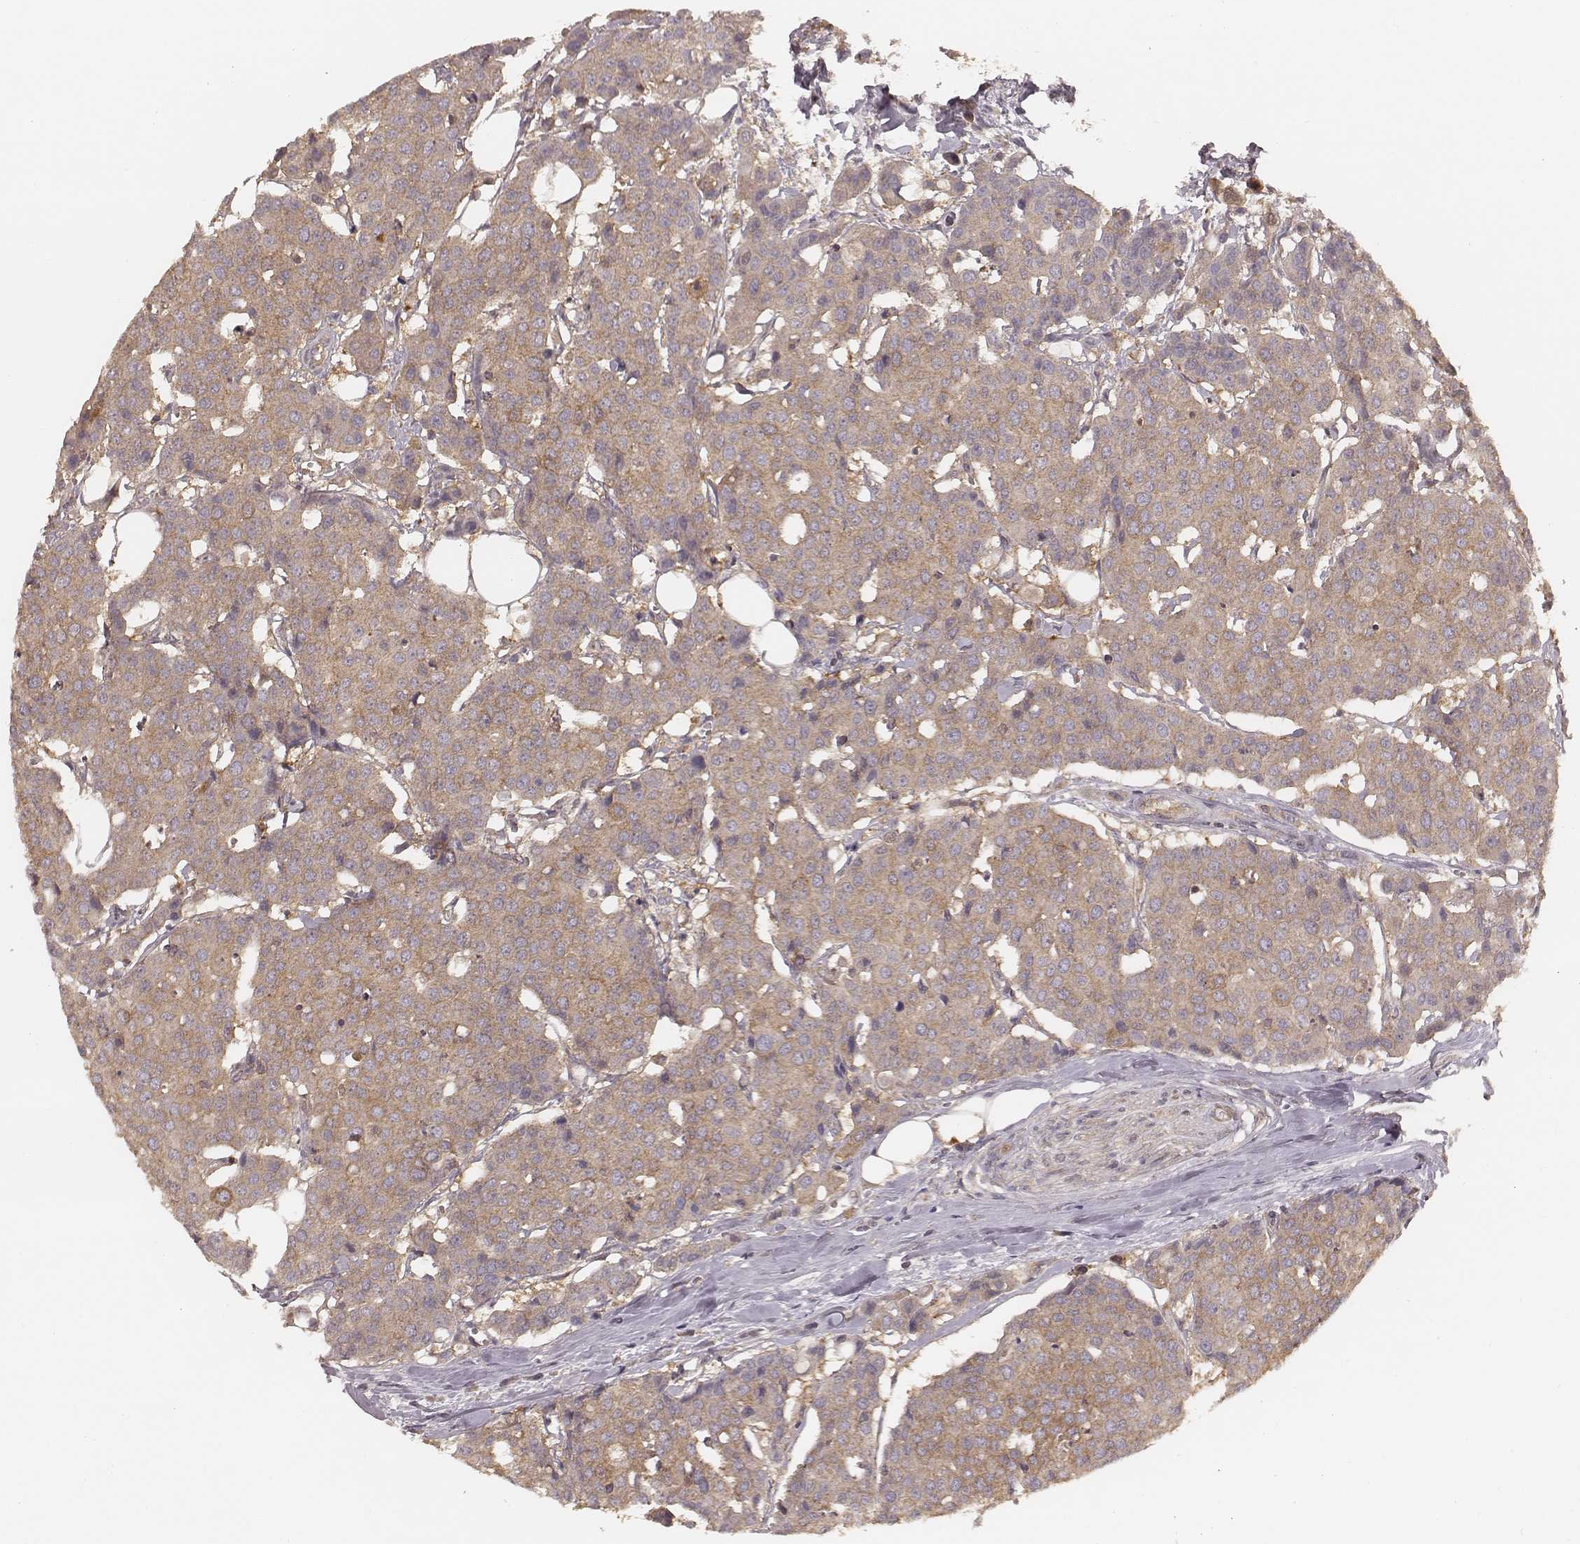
{"staining": {"intensity": "weak", "quantity": ">75%", "location": "cytoplasmic/membranous"}, "tissue": "carcinoid", "cell_type": "Tumor cells", "image_type": "cancer", "snomed": [{"axis": "morphology", "description": "Carcinoid, malignant, NOS"}, {"axis": "topography", "description": "Colon"}], "caption": "Immunohistochemical staining of carcinoid shows low levels of weak cytoplasmic/membranous protein expression in about >75% of tumor cells. (DAB (3,3'-diaminobenzidine) IHC with brightfield microscopy, high magnification).", "gene": "CARS1", "patient": {"sex": "male", "age": 81}}